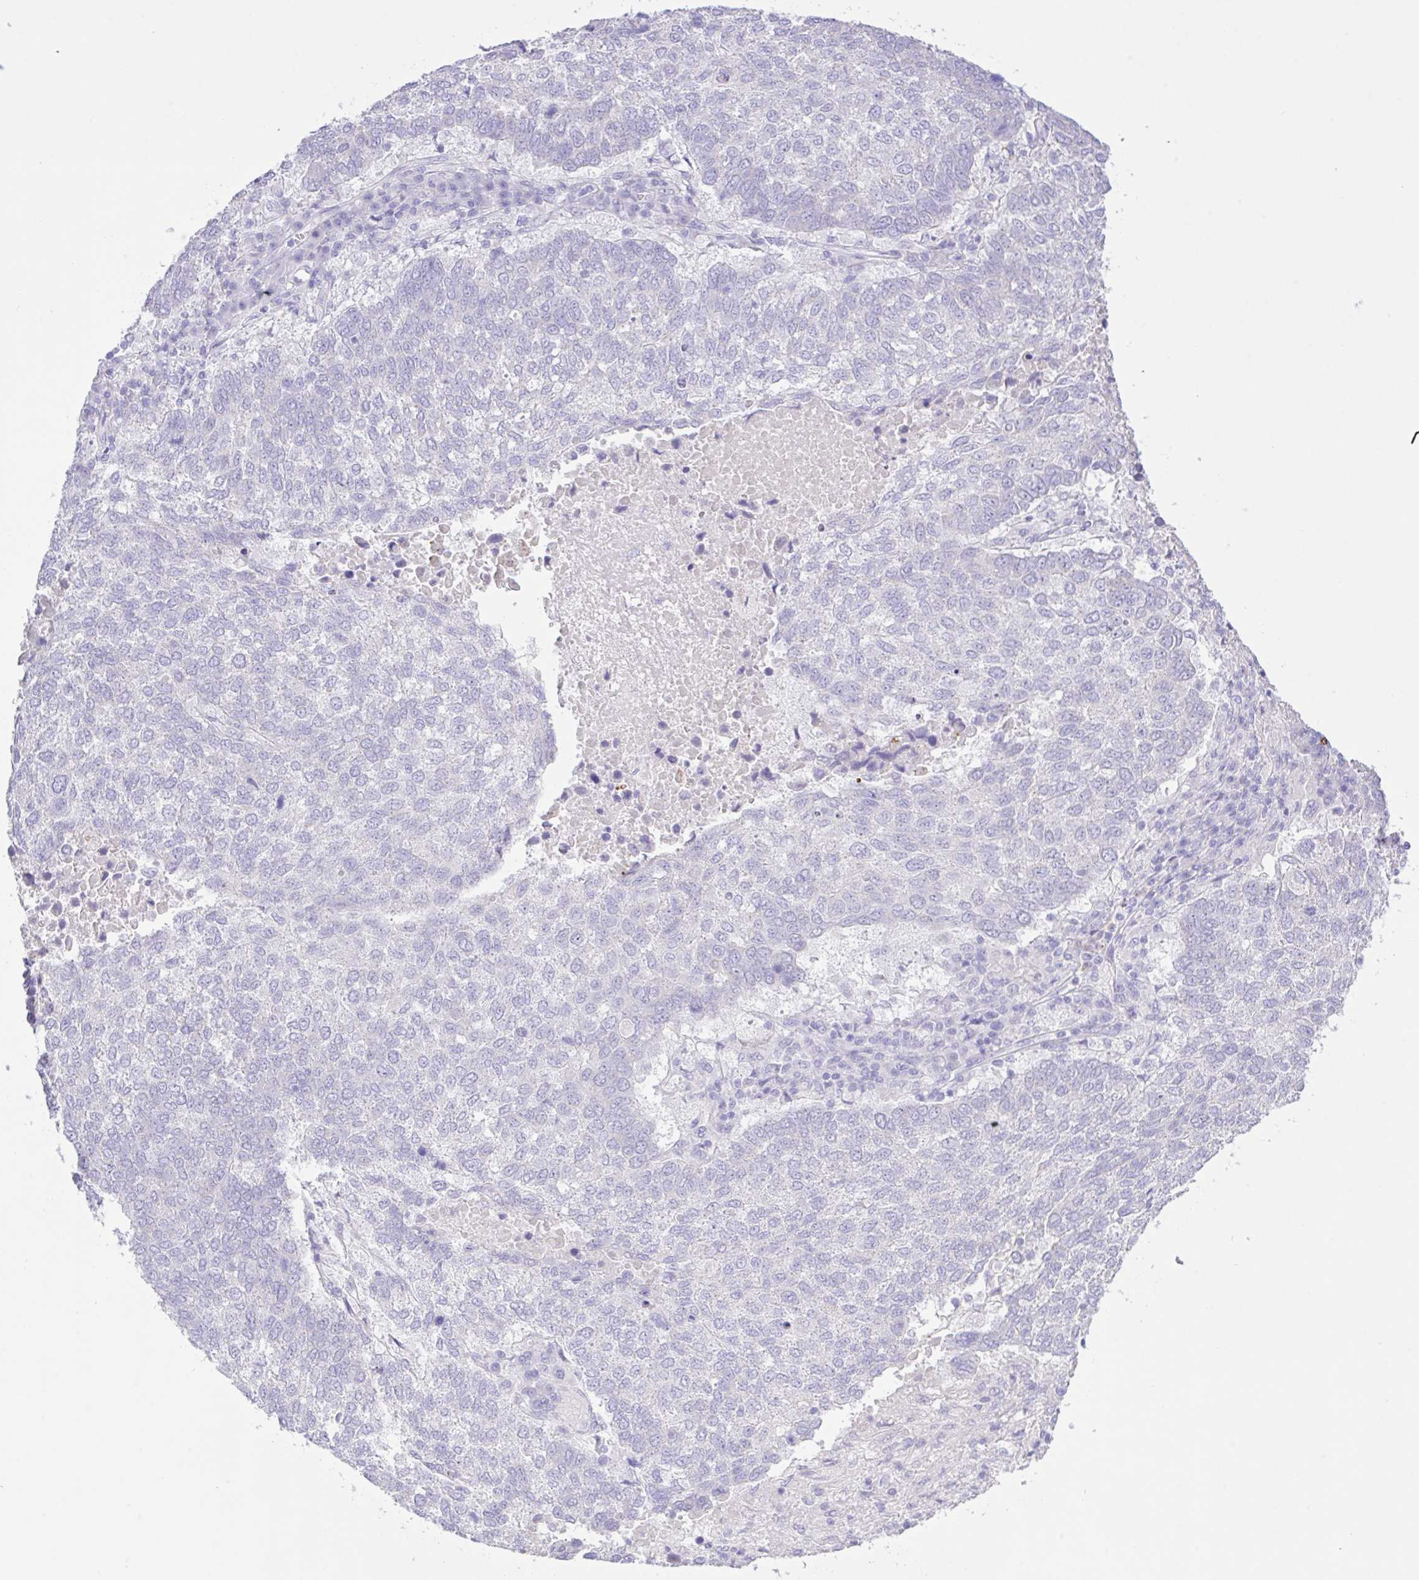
{"staining": {"intensity": "negative", "quantity": "none", "location": "none"}, "tissue": "lung cancer", "cell_type": "Tumor cells", "image_type": "cancer", "snomed": [{"axis": "morphology", "description": "Squamous cell carcinoma, NOS"}, {"axis": "topography", "description": "Lung"}], "caption": "Immunohistochemistry of squamous cell carcinoma (lung) exhibits no staining in tumor cells.", "gene": "CST11", "patient": {"sex": "male", "age": 73}}